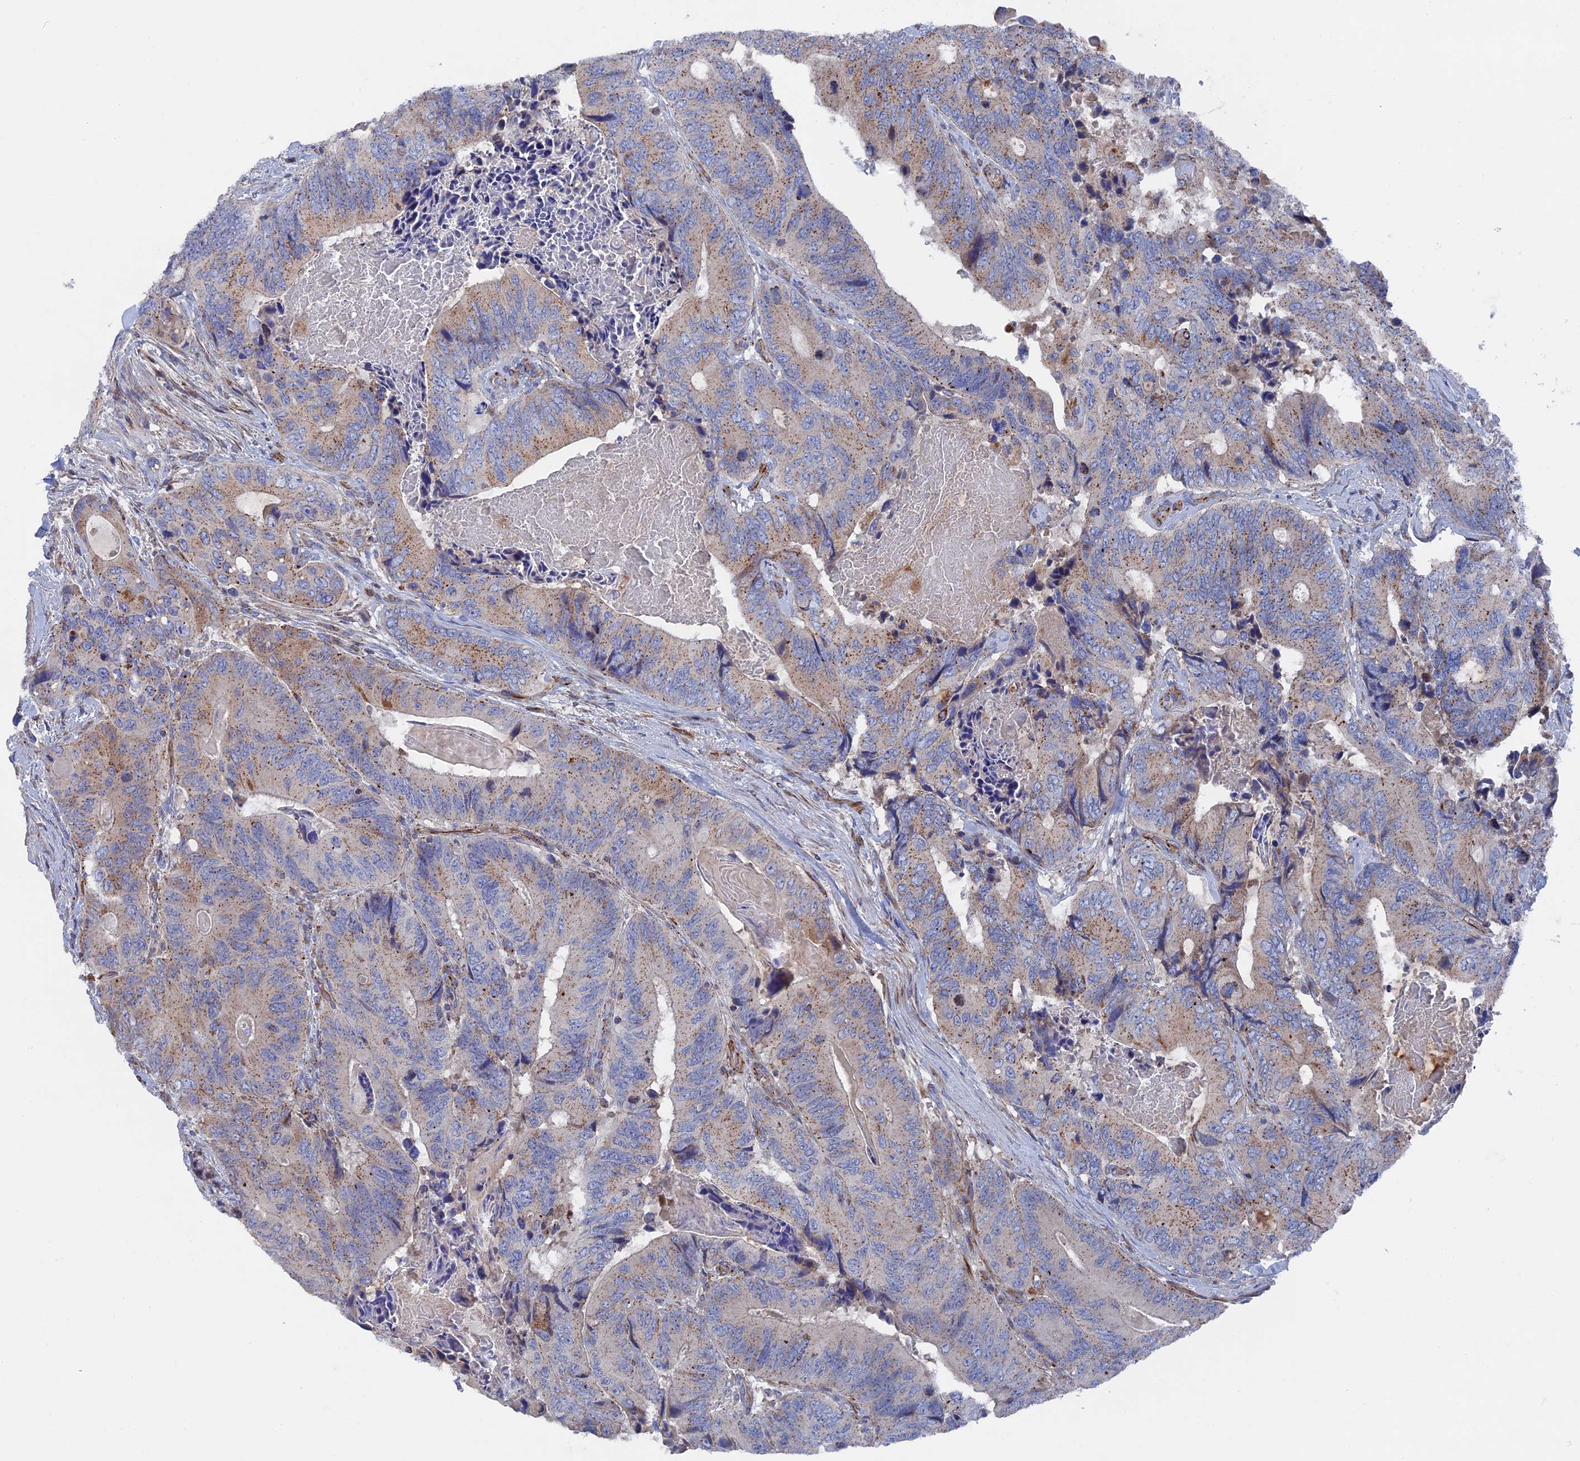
{"staining": {"intensity": "moderate", "quantity": "25%-75%", "location": "cytoplasmic/membranous"}, "tissue": "colorectal cancer", "cell_type": "Tumor cells", "image_type": "cancer", "snomed": [{"axis": "morphology", "description": "Adenocarcinoma, NOS"}, {"axis": "topography", "description": "Colon"}], "caption": "Immunohistochemistry histopathology image of adenocarcinoma (colorectal) stained for a protein (brown), which reveals medium levels of moderate cytoplasmic/membranous positivity in approximately 25%-75% of tumor cells.", "gene": "SMG9", "patient": {"sex": "male", "age": 84}}